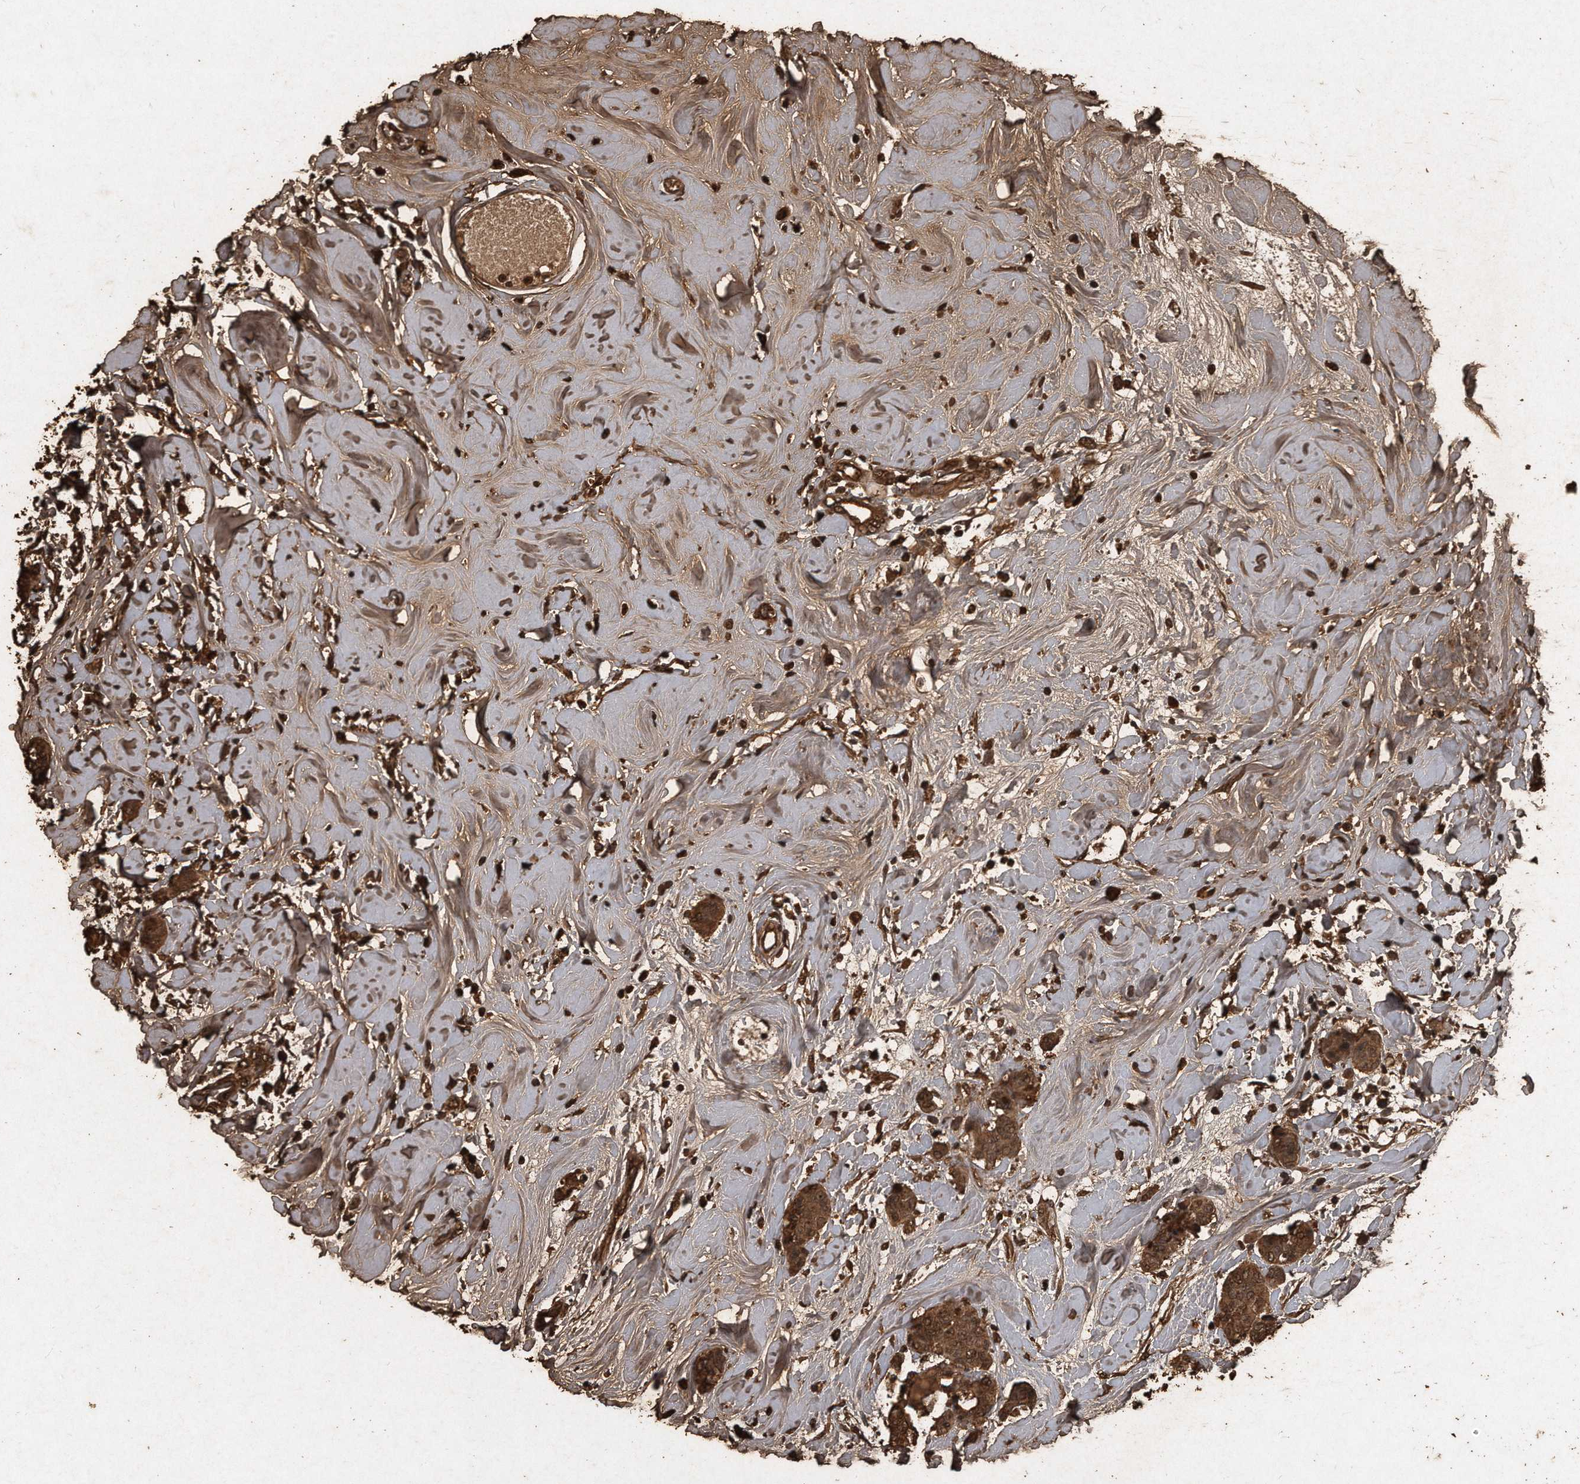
{"staining": {"intensity": "moderate", "quantity": ">75%", "location": "cytoplasmic/membranous"}, "tissue": "breast cancer", "cell_type": "Tumor cells", "image_type": "cancer", "snomed": [{"axis": "morphology", "description": "Normal tissue, NOS"}, {"axis": "morphology", "description": "Duct carcinoma"}, {"axis": "topography", "description": "Breast"}], "caption": "Protein expression analysis of breast infiltrating ductal carcinoma shows moderate cytoplasmic/membranous positivity in about >75% of tumor cells.", "gene": "CFLAR", "patient": {"sex": "female", "age": 40}}